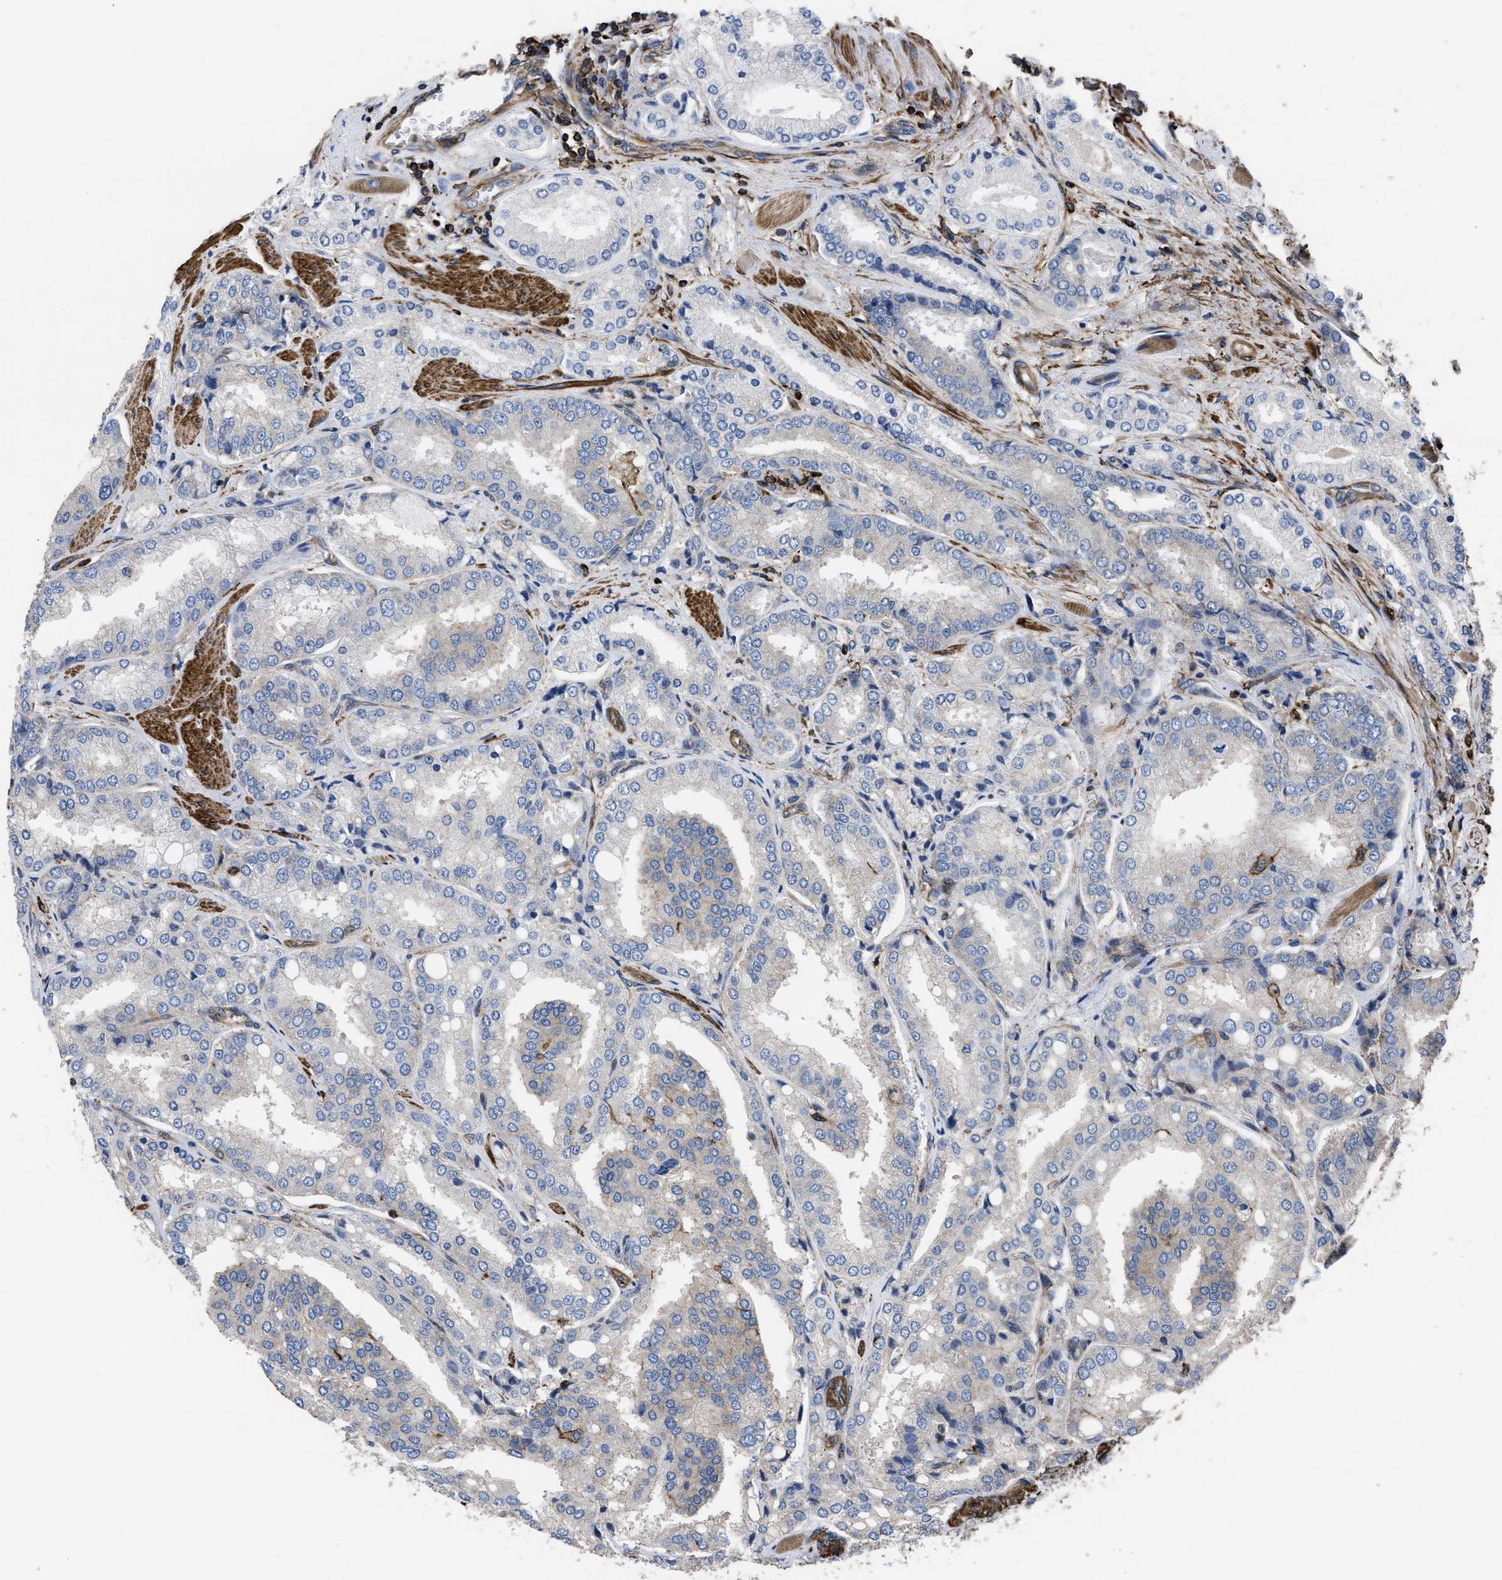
{"staining": {"intensity": "weak", "quantity": "<25%", "location": "cytoplasmic/membranous"}, "tissue": "prostate cancer", "cell_type": "Tumor cells", "image_type": "cancer", "snomed": [{"axis": "morphology", "description": "Adenocarcinoma, High grade"}, {"axis": "topography", "description": "Prostate"}], "caption": "Tumor cells are negative for brown protein staining in prostate cancer. Nuclei are stained in blue.", "gene": "SCUBE2", "patient": {"sex": "male", "age": 50}}